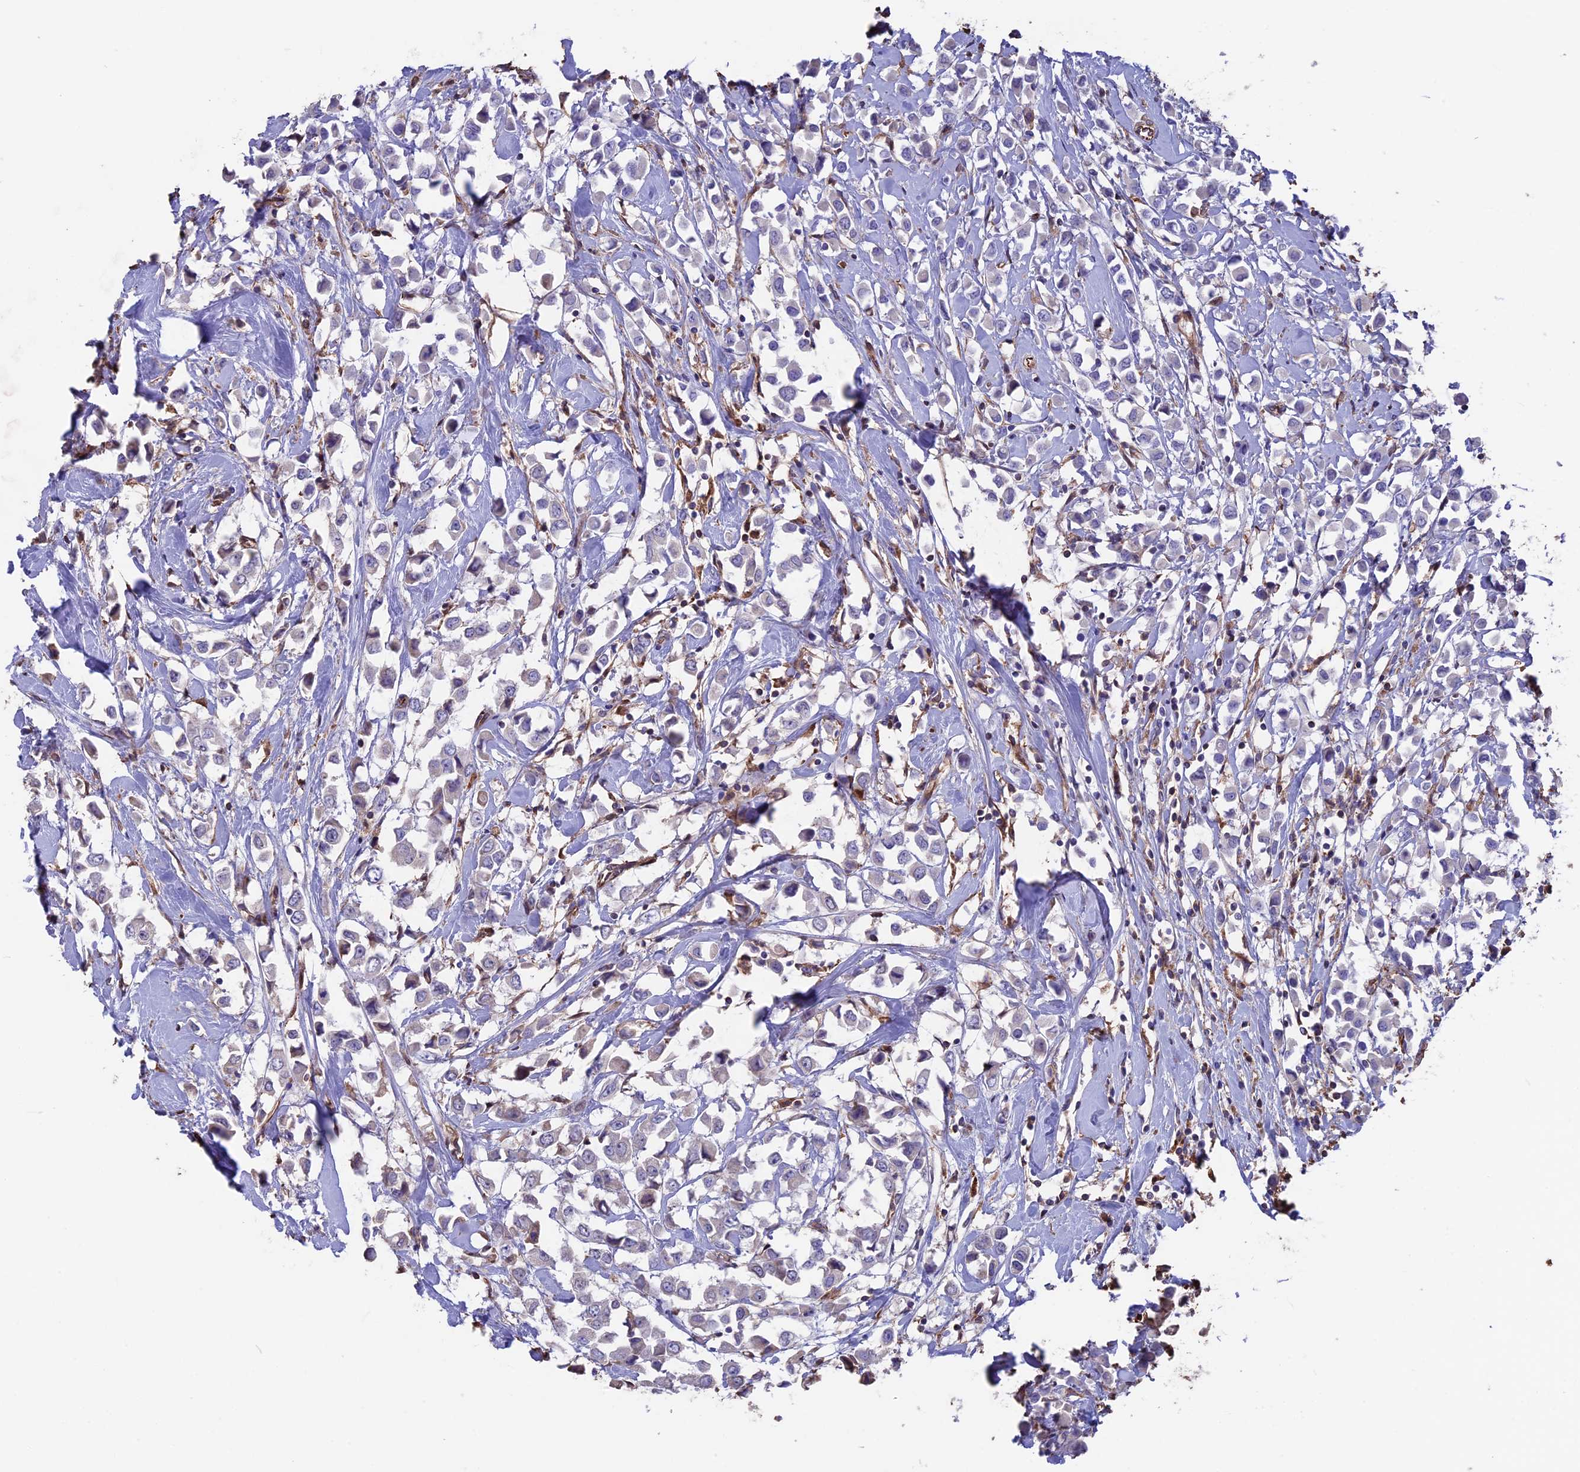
{"staining": {"intensity": "negative", "quantity": "none", "location": "none"}, "tissue": "breast cancer", "cell_type": "Tumor cells", "image_type": "cancer", "snomed": [{"axis": "morphology", "description": "Duct carcinoma"}, {"axis": "topography", "description": "Breast"}], "caption": "A histopathology image of breast cancer (intraductal carcinoma) stained for a protein exhibits no brown staining in tumor cells.", "gene": "SEH1L", "patient": {"sex": "female", "age": 61}}